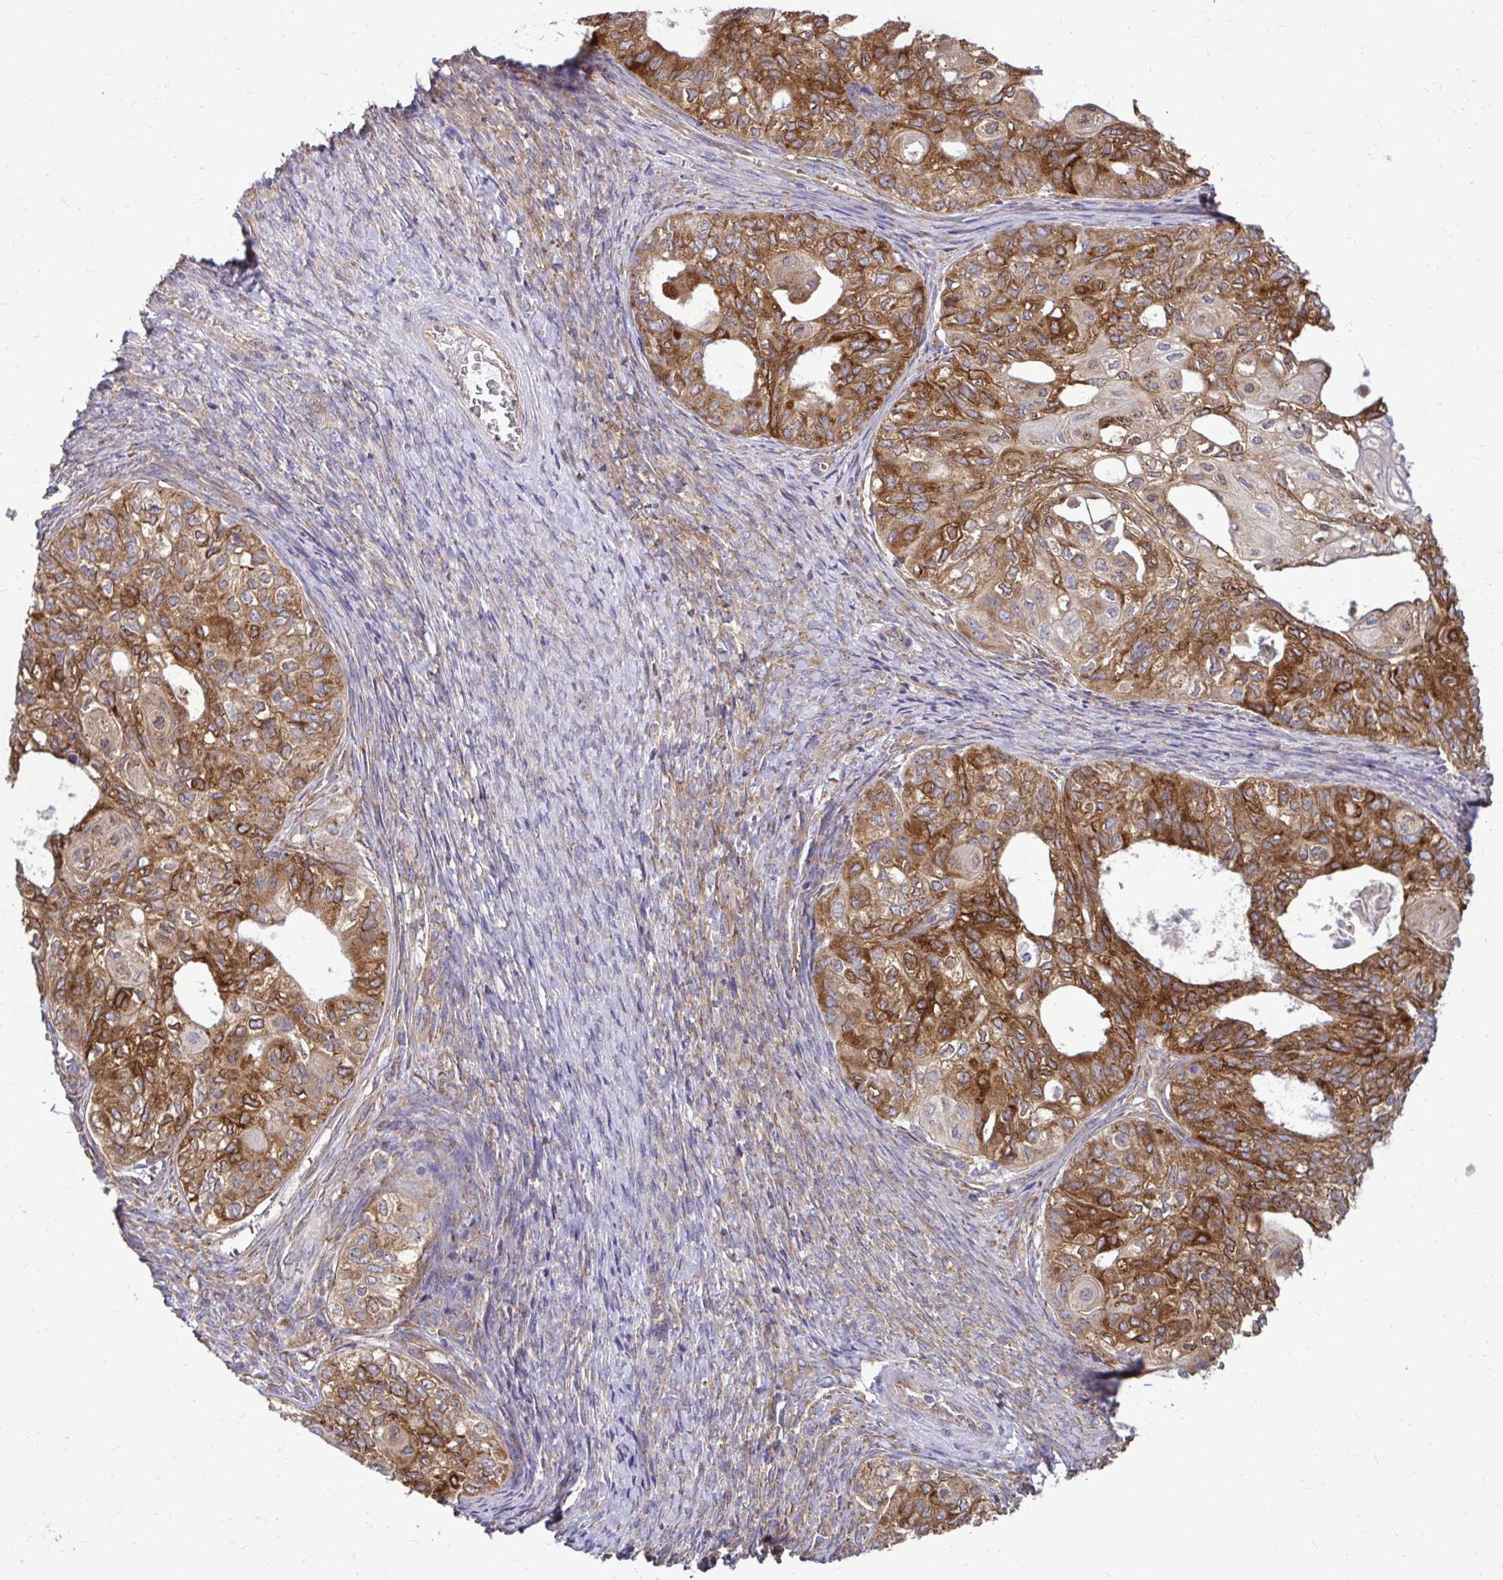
{"staining": {"intensity": "strong", "quantity": ">75%", "location": "cytoplasmic/membranous"}, "tissue": "ovarian cancer", "cell_type": "Tumor cells", "image_type": "cancer", "snomed": [{"axis": "morphology", "description": "Carcinoma, endometroid"}, {"axis": "topography", "description": "Ovary"}], "caption": "Strong cytoplasmic/membranous protein staining is identified in approximately >75% of tumor cells in endometroid carcinoma (ovarian).", "gene": "FMR1", "patient": {"sex": "female", "age": 64}}